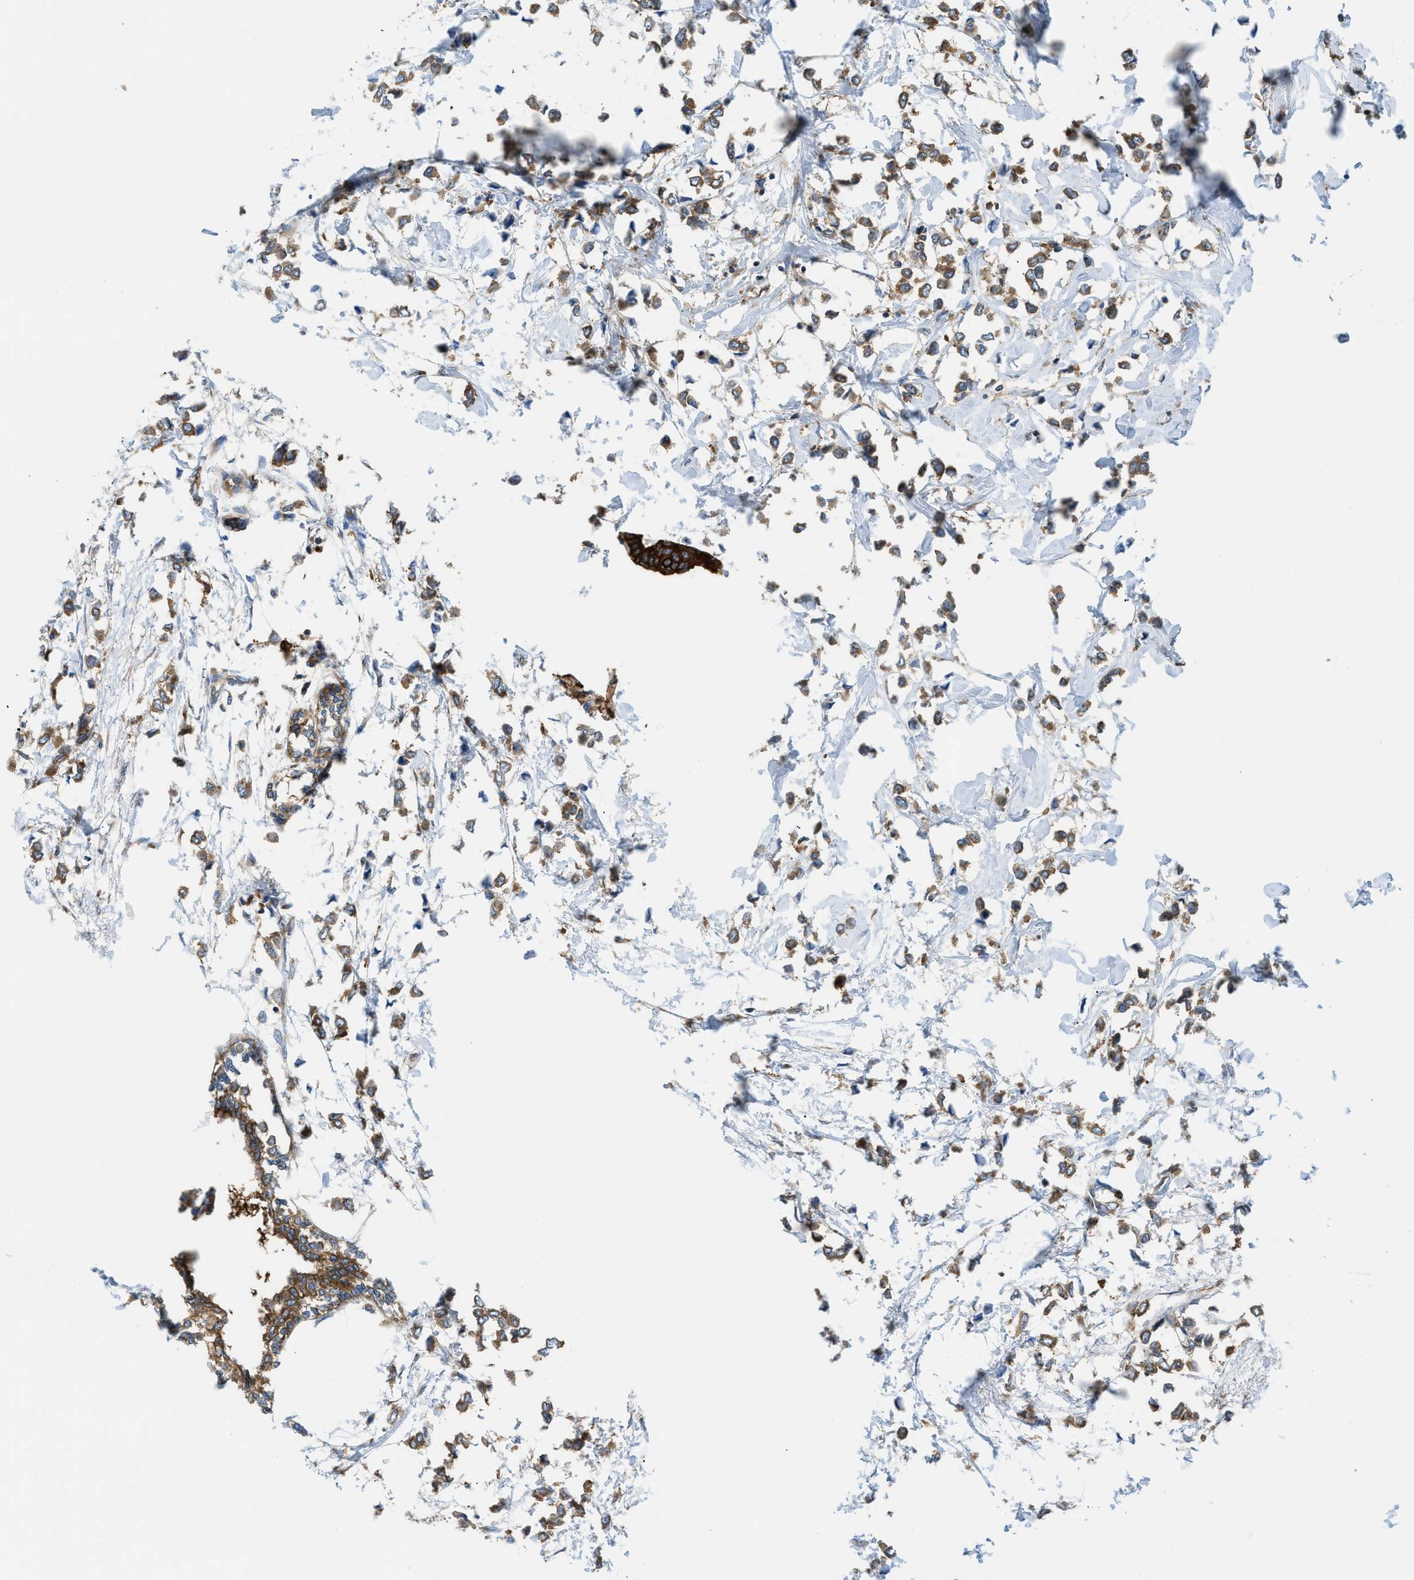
{"staining": {"intensity": "moderate", "quantity": ">75%", "location": "cytoplasmic/membranous"}, "tissue": "breast cancer", "cell_type": "Tumor cells", "image_type": "cancer", "snomed": [{"axis": "morphology", "description": "Lobular carcinoma"}, {"axis": "topography", "description": "Breast"}], "caption": "Human breast cancer (lobular carcinoma) stained with a protein marker displays moderate staining in tumor cells.", "gene": "GPAT4", "patient": {"sex": "female", "age": 51}}